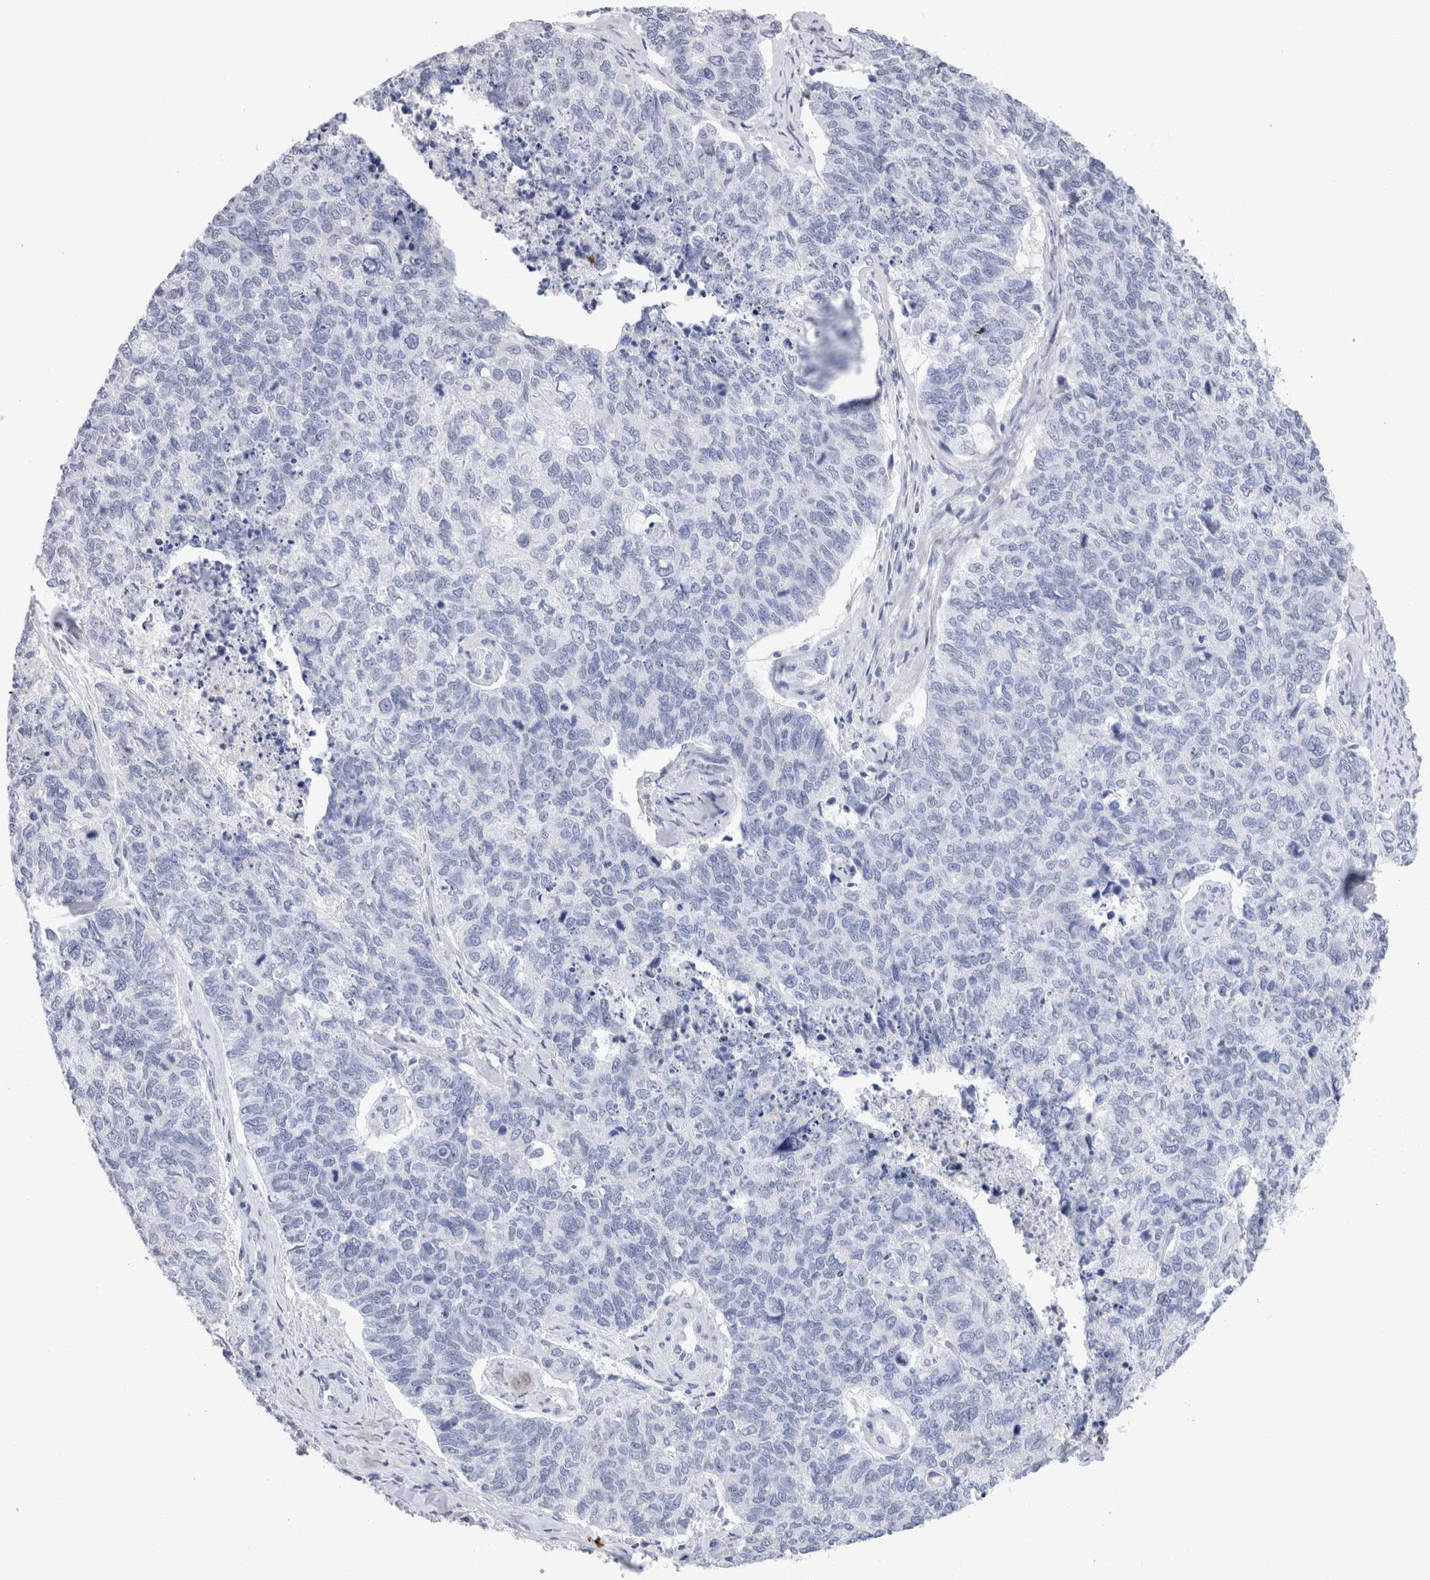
{"staining": {"intensity": "negative", "quantity": "none", "location": "none"}, "tissue": "cervical cancer", "cell_type": "Tumor cells", "image_type": "cancer", "snomed": [{"axis": "morphology", "description": "Squamous cell carcinoma, NOS"}, {"axis": "topography", "description": "Cervix"}], "caption": "Human squamous cell carcinoma (cervical) stained for a protein using immunohistochemistry (IHC) reveals no positivity in tumor cells.", "gene": "SLC10A5", "patient": {"sex": "female", "age": 63}}